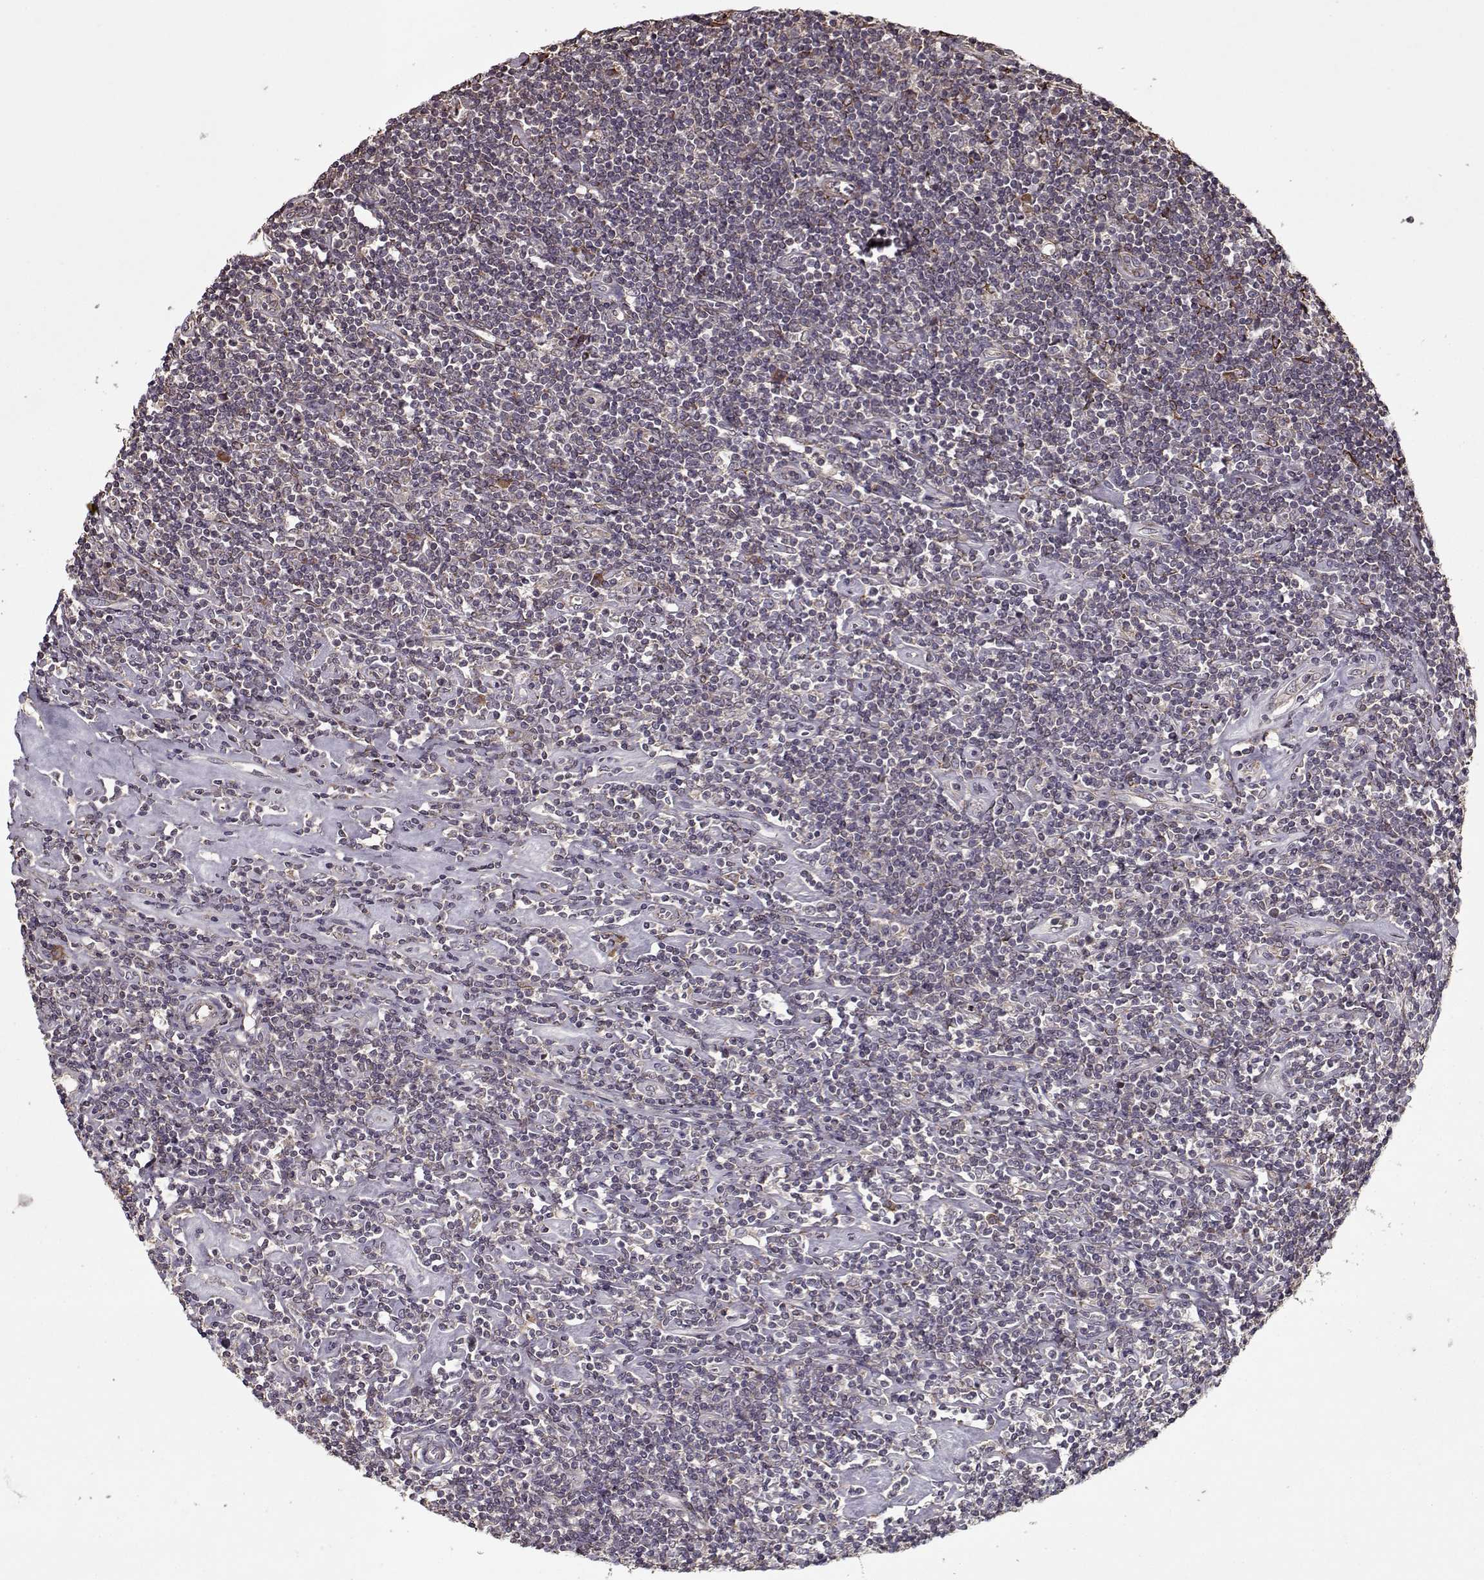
{"staining": {"intensity": "negative", "quantity": "none", "location": "none"}, "tissue": "lymphoma", "cell_type": "Tumor cells", "image_type": "cancer", "snomed": [{"axis": "morphology", "description": "Hodgkin's disease, NOS"}, {"axis": "topography", "description": "Lymph node"}], "caption": "There is no significant expression in tumor cells of lymphoma.", "gene": "IMMP1L", "patient": {"sex": "male", "age": 40}}